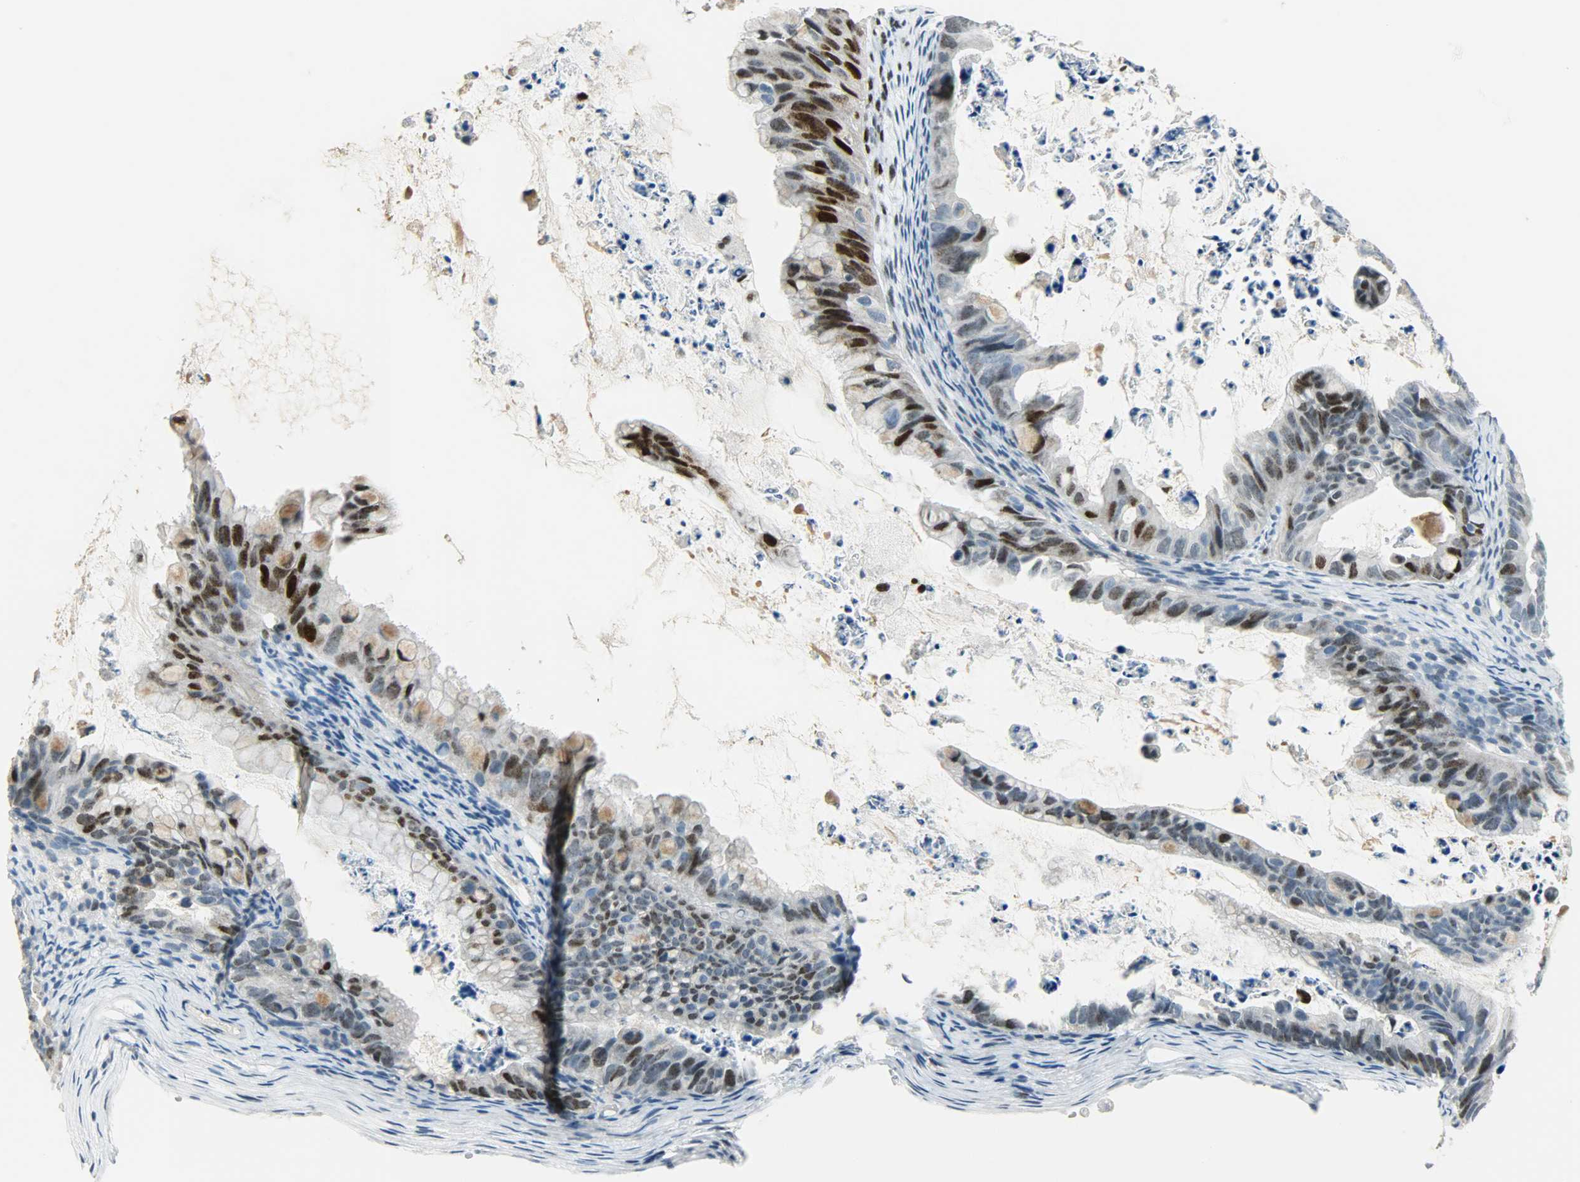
{"staining": {"intensity": "moderate", "quantity": ">75%", "location": "nuclear"}, "tissue": "ovarian cancer", "cell_type": "Tumor cells", "image_type": "cancer", "snomed": [{"axis": "morphology", "description": "Cystadenocarcinoma, mucinous, NOS"}, {"axis": "topography", "description": "Ovary"}], "caption": "This photomicrograph displays immunohistochemistry staining of human ovarian cancer (mucinous cystadenocarcinoma), with medium moderate nuclear staining in approximately >75% of tumor cells.", "gene": "JUNB", "patient": {"sex": "female", "age": 36}}